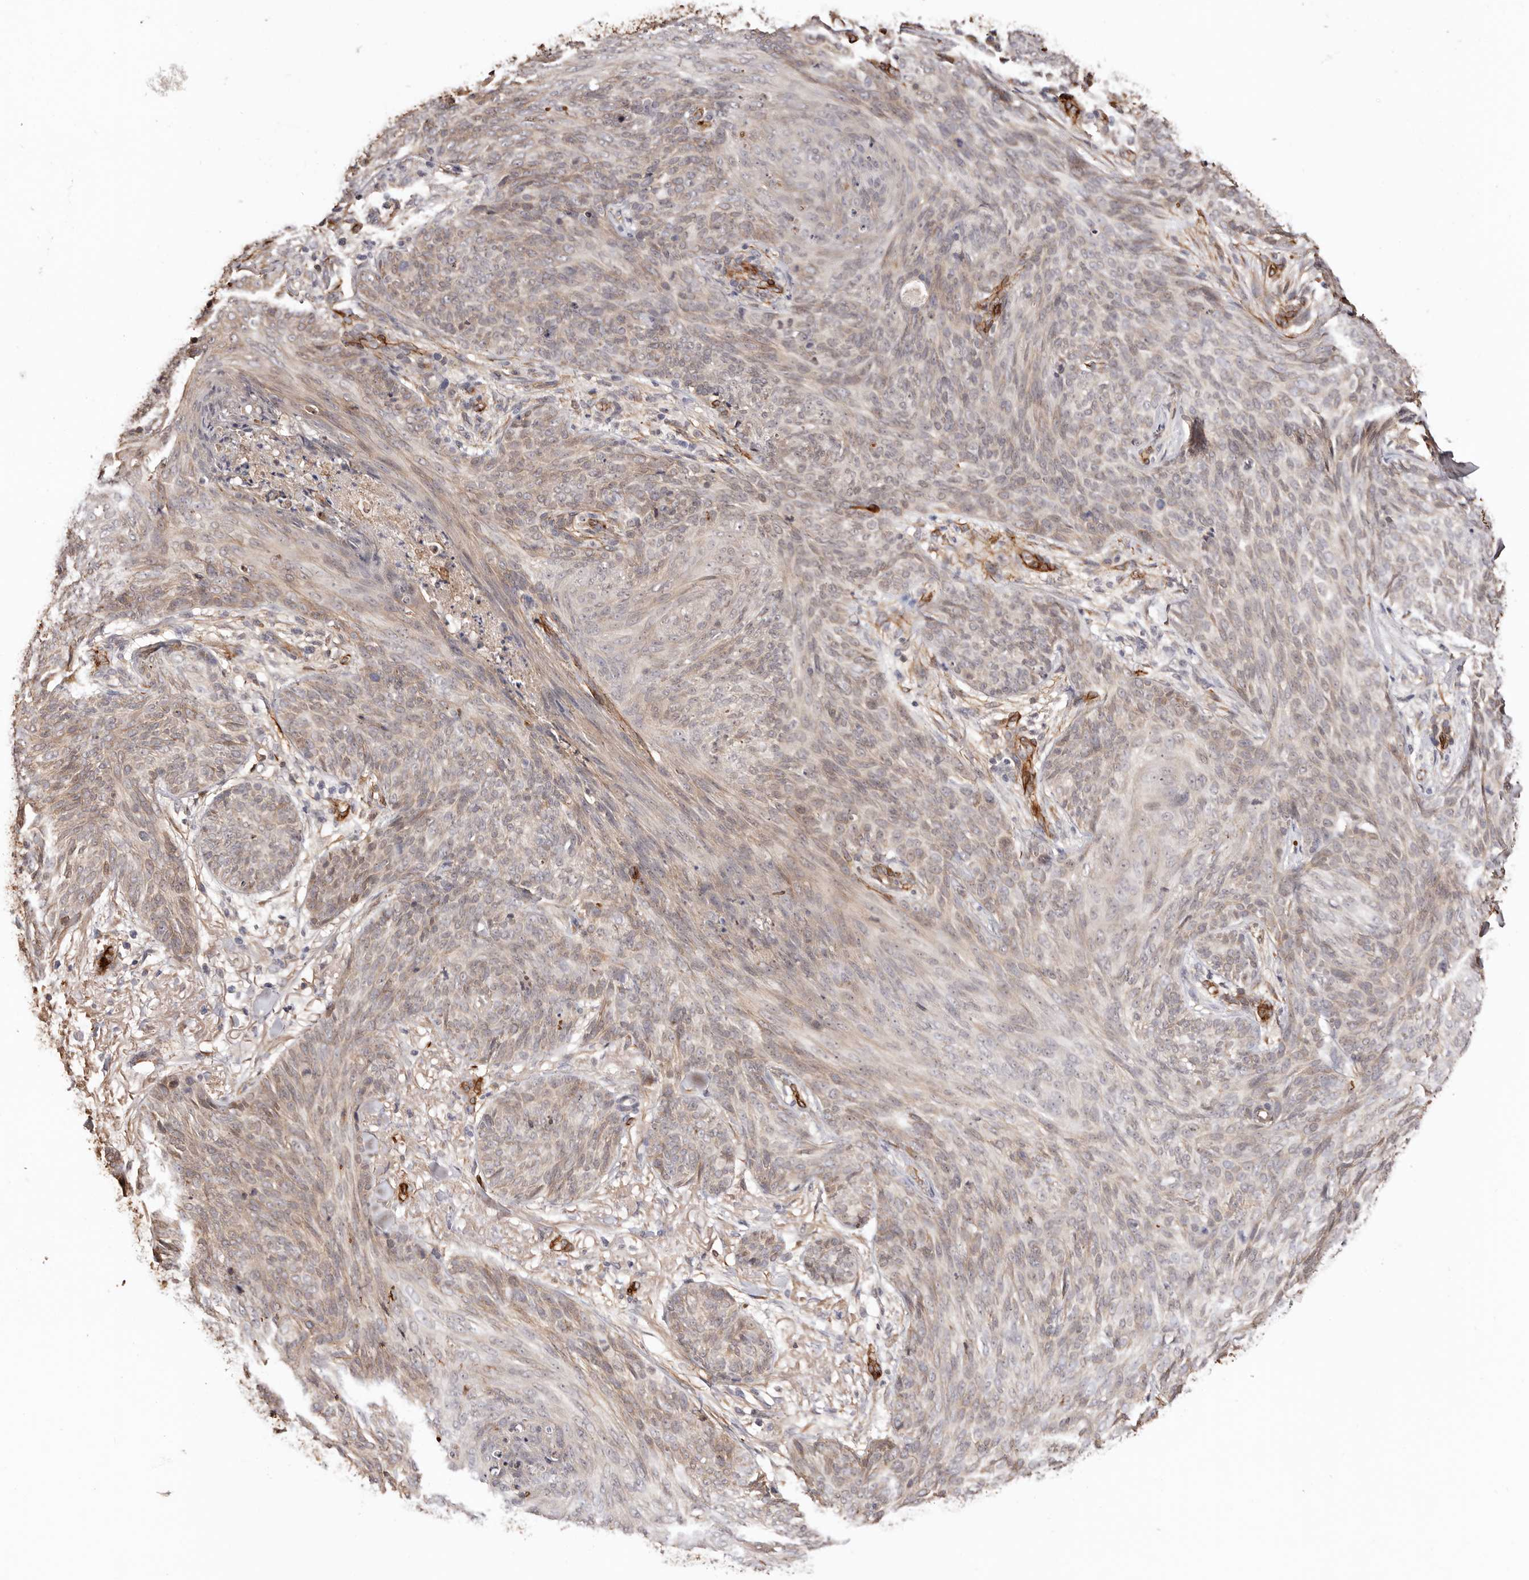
{"staining": {"intensity": "weak", "quantity": "25%-75%", "location": "cytoplasmic/membranous,nuclear"}, "tissue": "skin cancer", "cell_type": "Tumor cells", "image_type": "cancer", "snomed": [{"axis": "morphology", "description": "Basal cell carcinoma"}, {"axis": "topography", "description": "Skin"}], "caption": "Immunohistochemical staining of human basal cell carcinoma (skin) shows low levels of weak cytoplasmic/membranous and nuclear protein staining in approximately 25%-75% of tumor cells. The staining is performed using DAB (3,3'-diaminobenzidine) brown chromogen to label protein expression. The nuclei are counter-stained blue using hematoxylin.", "gene": "ZNF557", "patient": {"sex": "male", "age": 85}}